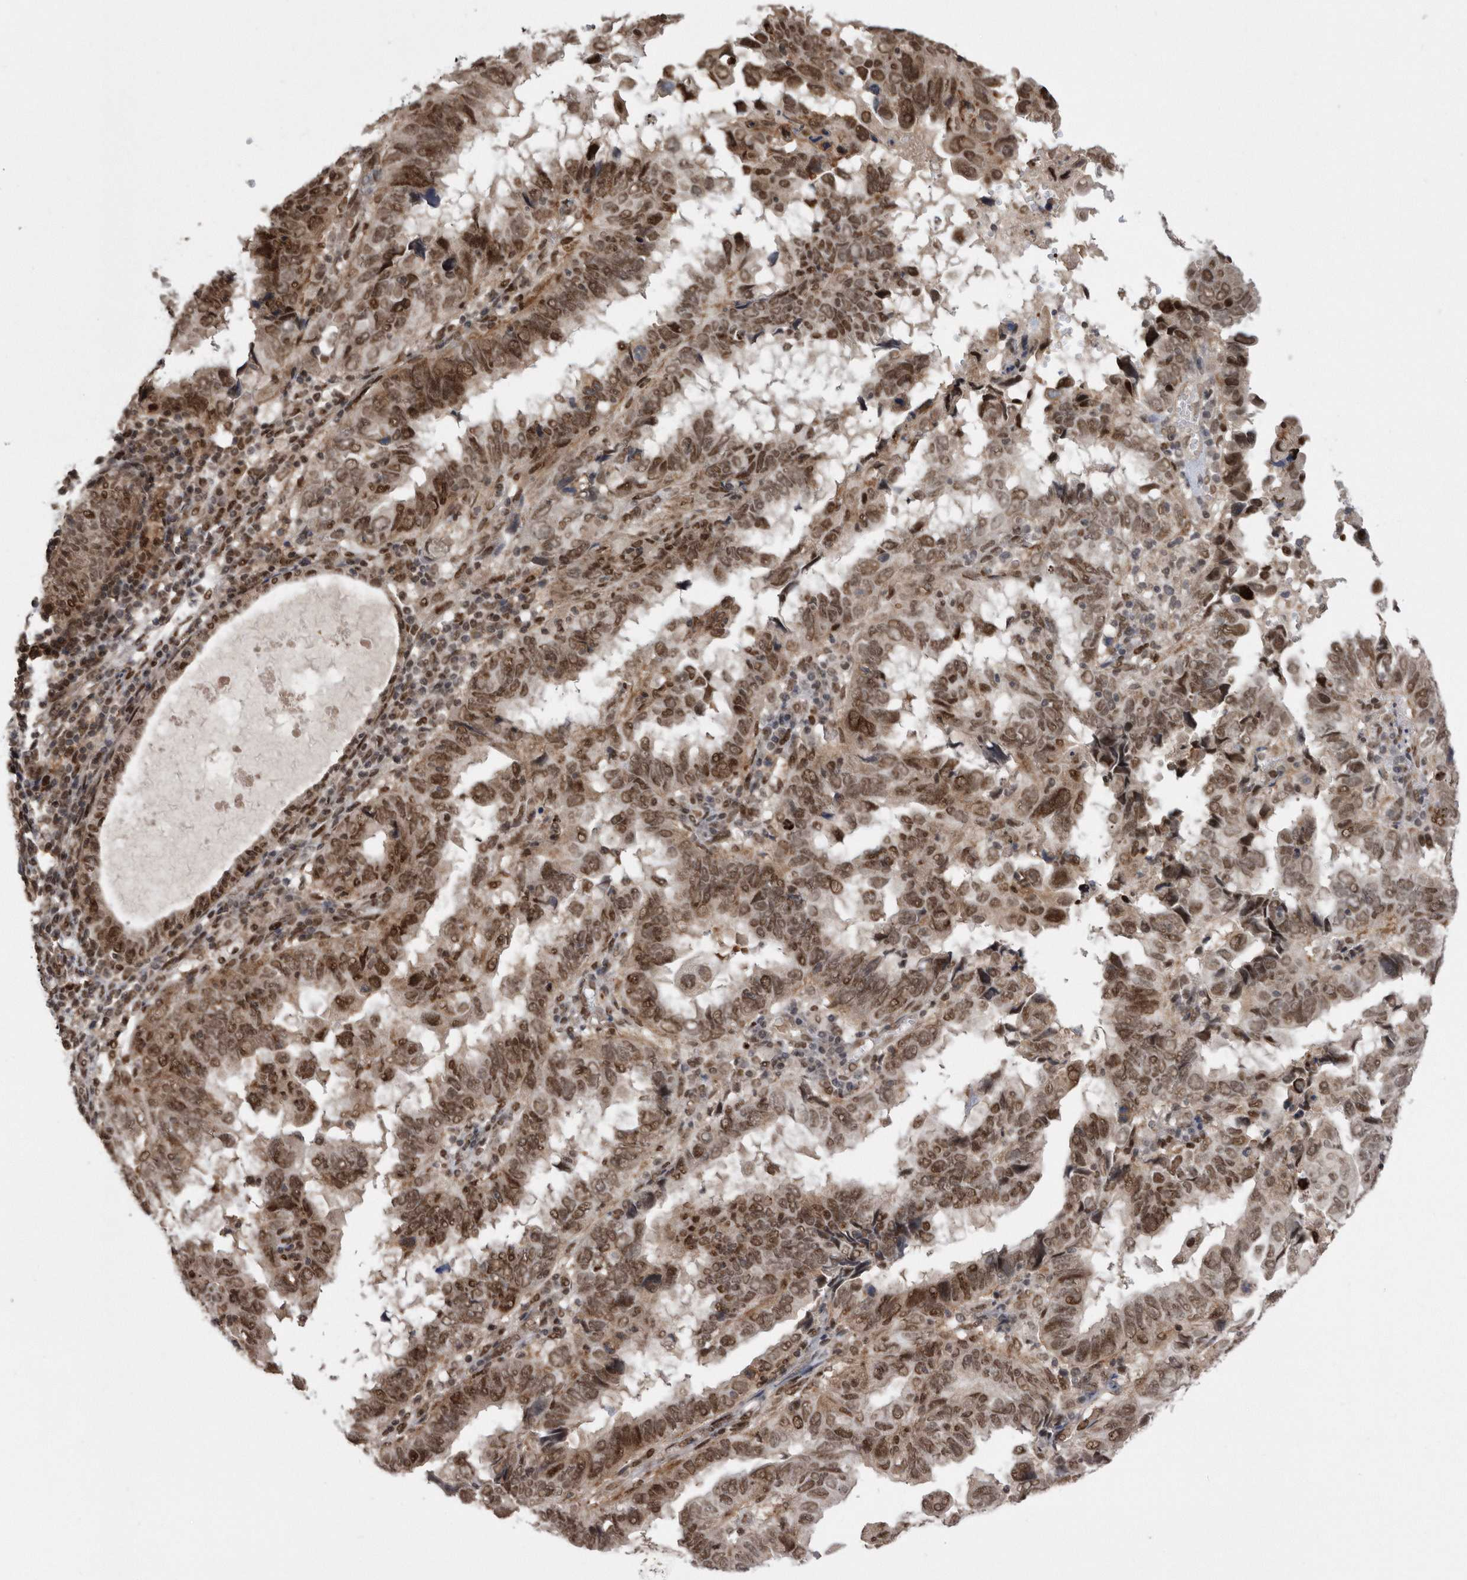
{"staining": {"intensity": "moderate", "quantity": ">75%", "location": "cytoplasmic/membranous,nuclear"}, "tissue": "endometrial cancer", "cell_type": "Tumor cells", "image_type": "cancer", "snomed": [{"axis": "morphology", "description": "Adenocarcinoma, NOS"}, {"axis": "topography", "description": "Uterus"}], "caption": "About >75% of tumor cells in endometrial adenocarcinoma display moderate cytoplasmic/membranous and nuclear protein positivity as visualized by brown immunohistochemical staining.", "gene": "TDRD3", "patient": {"sex": "female", "age": 77}}